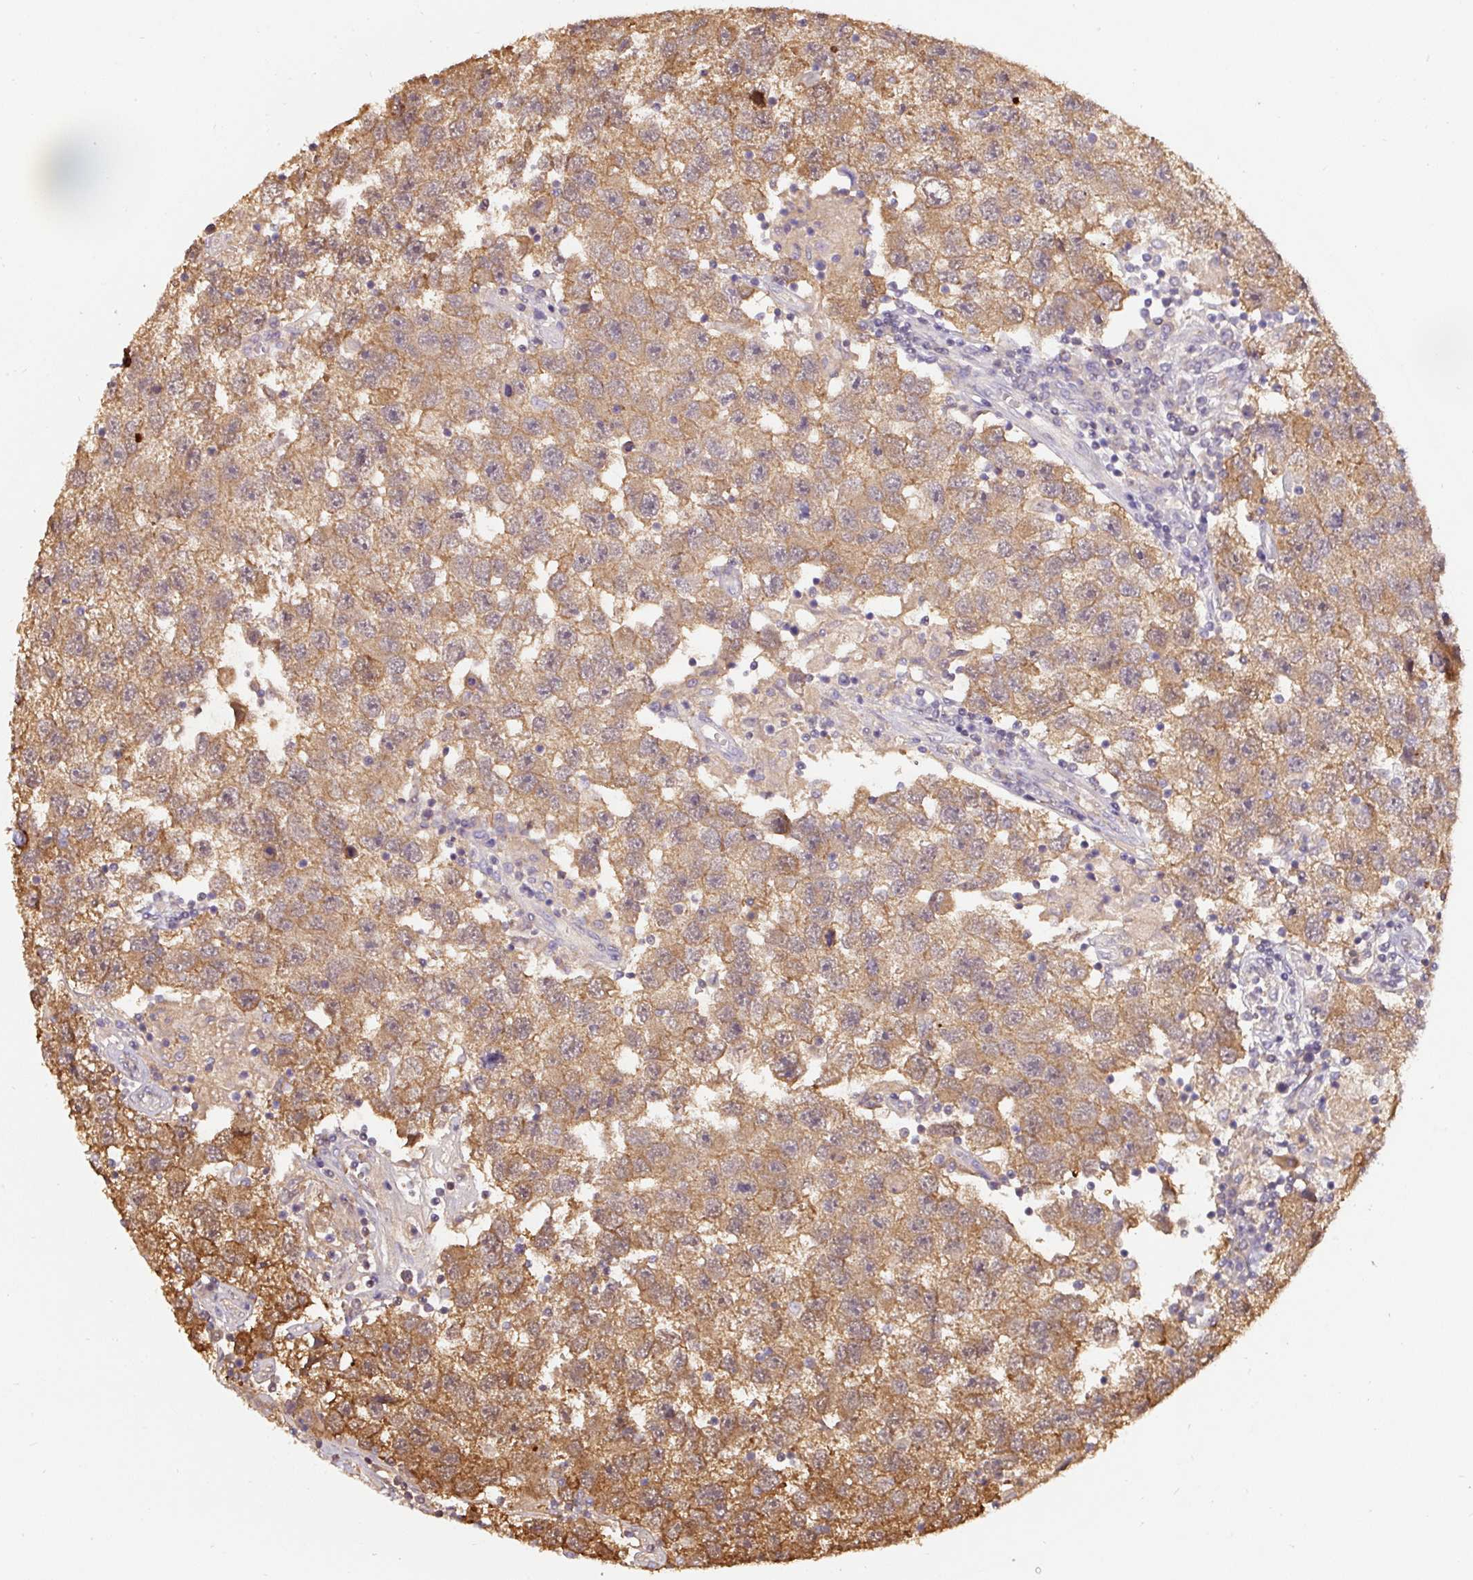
{"staining": {"intensity": "moderate", "quantity": ">75%", "location": "cytoplasmic/membranous"}, "tissue": "testis cancer", "cell_type": "Tumor cells", "image_type": "cancer", "snomed": [{"axis": "morphology", "description": "Seminoma, NOS"}, {"axis": "topography", "description": "Testis"}], "caption": "DAB (3,3'-diaminobenzidine) immunohistochemical staining of testis cancer shows moderate cytoplasmic/membranous protein staining in about >75% of tumor cells. The staining was performed using DAB to visualize the protein expression in brown, while the nuclei were stained in blue with hematoxylin (Magnification: 20x).", "gene": "ST13", "patient": {"sex": "male", "age": 26}}